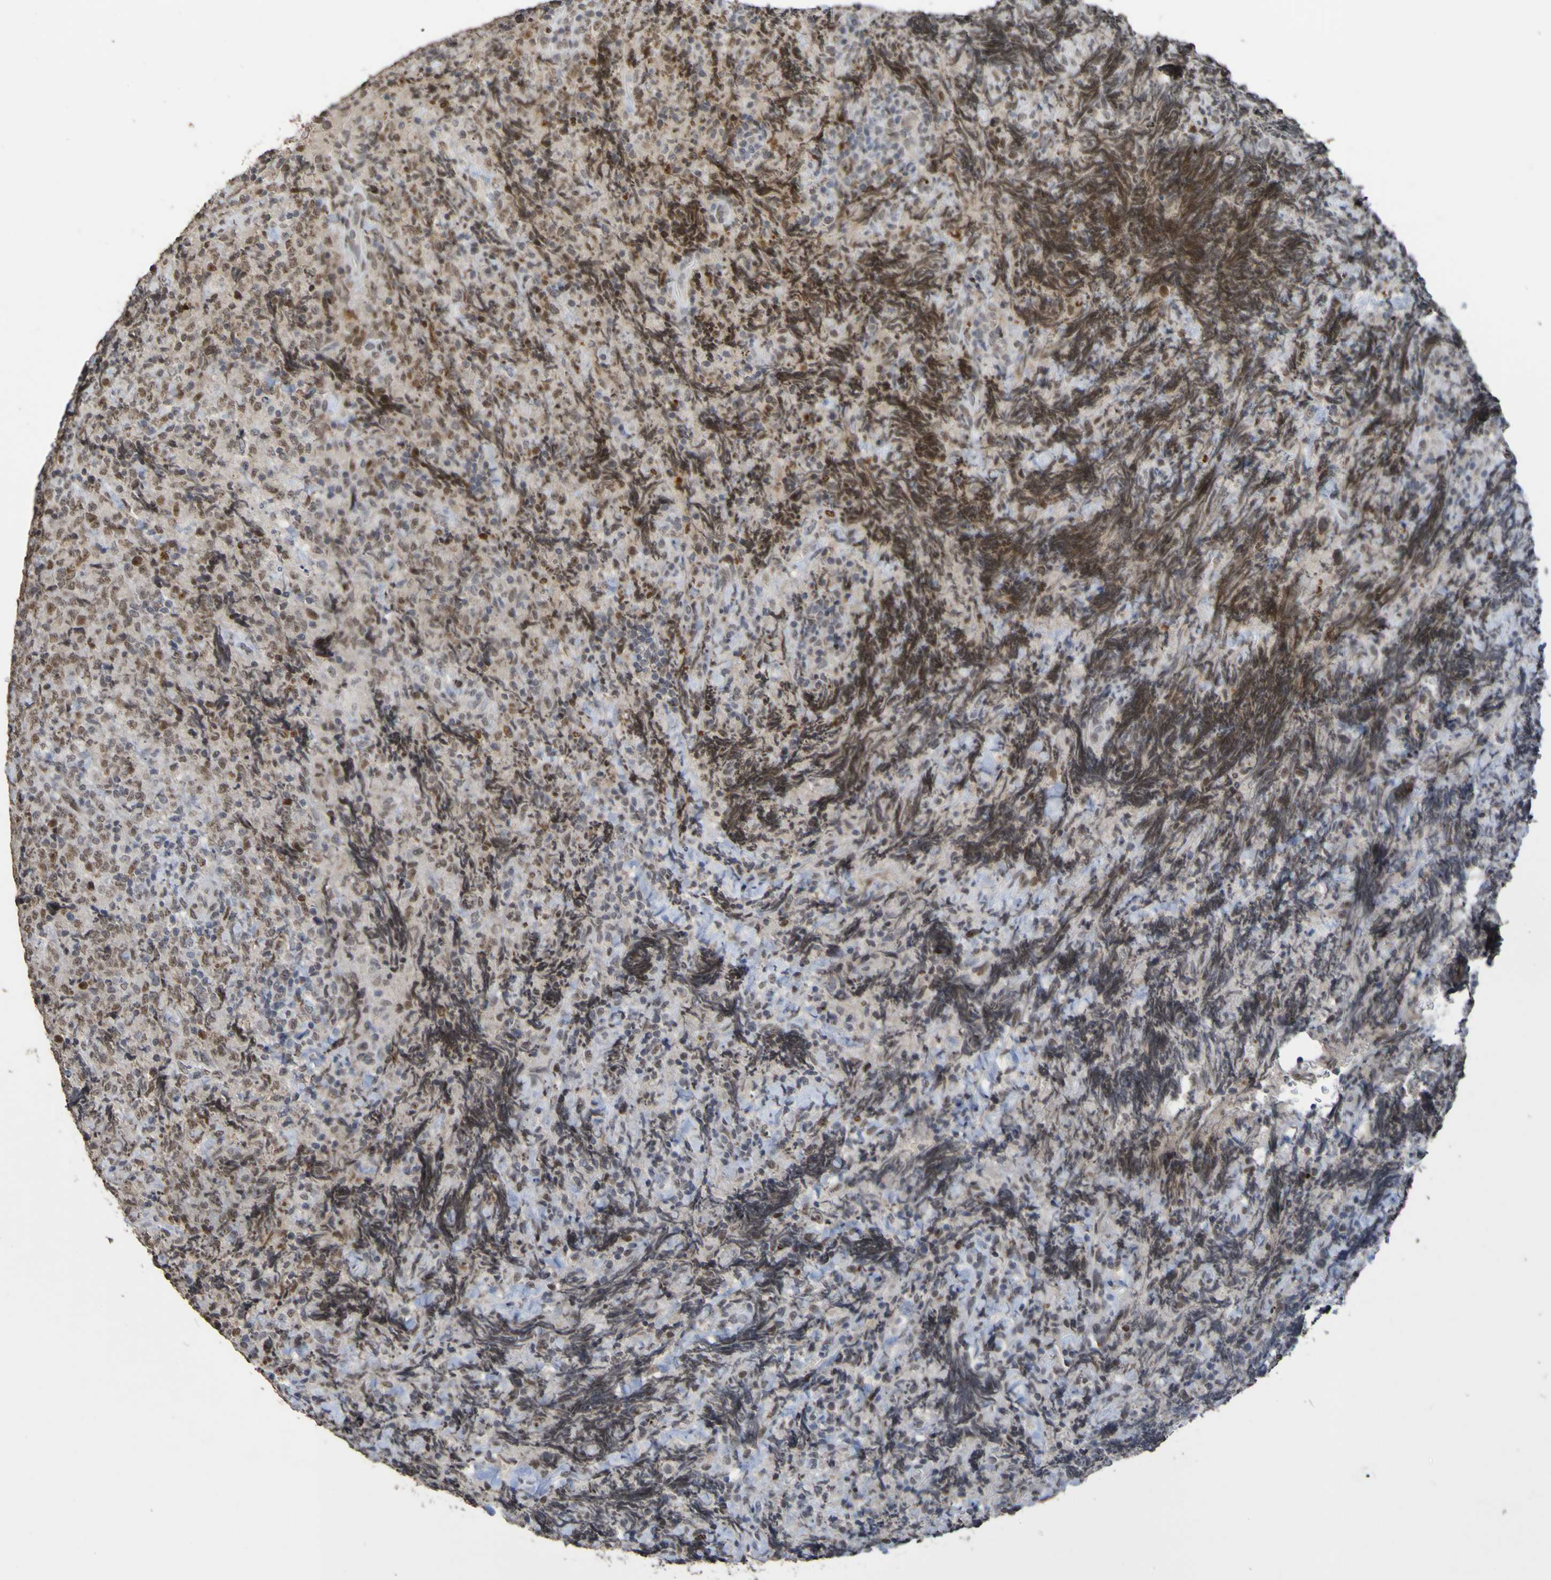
{"staining": {"intensity": "moderate", "quantity": "25%-75%", "location": "nuclear"}, "tissue": "lymphoma", "cell_type": "Tumor cells", "image_type": "cancer", "snomed": [{"axis": "morphology", "description": "Malignant lymphoma, non-Hodgkin's type, High grade"}, {"axis": "topography", "description": "Tonsil"}], "caption": "Immunohistochemistry (IHC) micrograph of neoplastic tissue: high-grade malignant lymphoma, non-Hodgkin's type stained using immunohistochemistry (IHC) demonstrates medium levels of moderate protein expression localized specifically in the nuclear of tumor cells, appearing as a nuclear brown color.", "gene": "ALKBH2", "patient": {"sex": "female", "age": 36}}